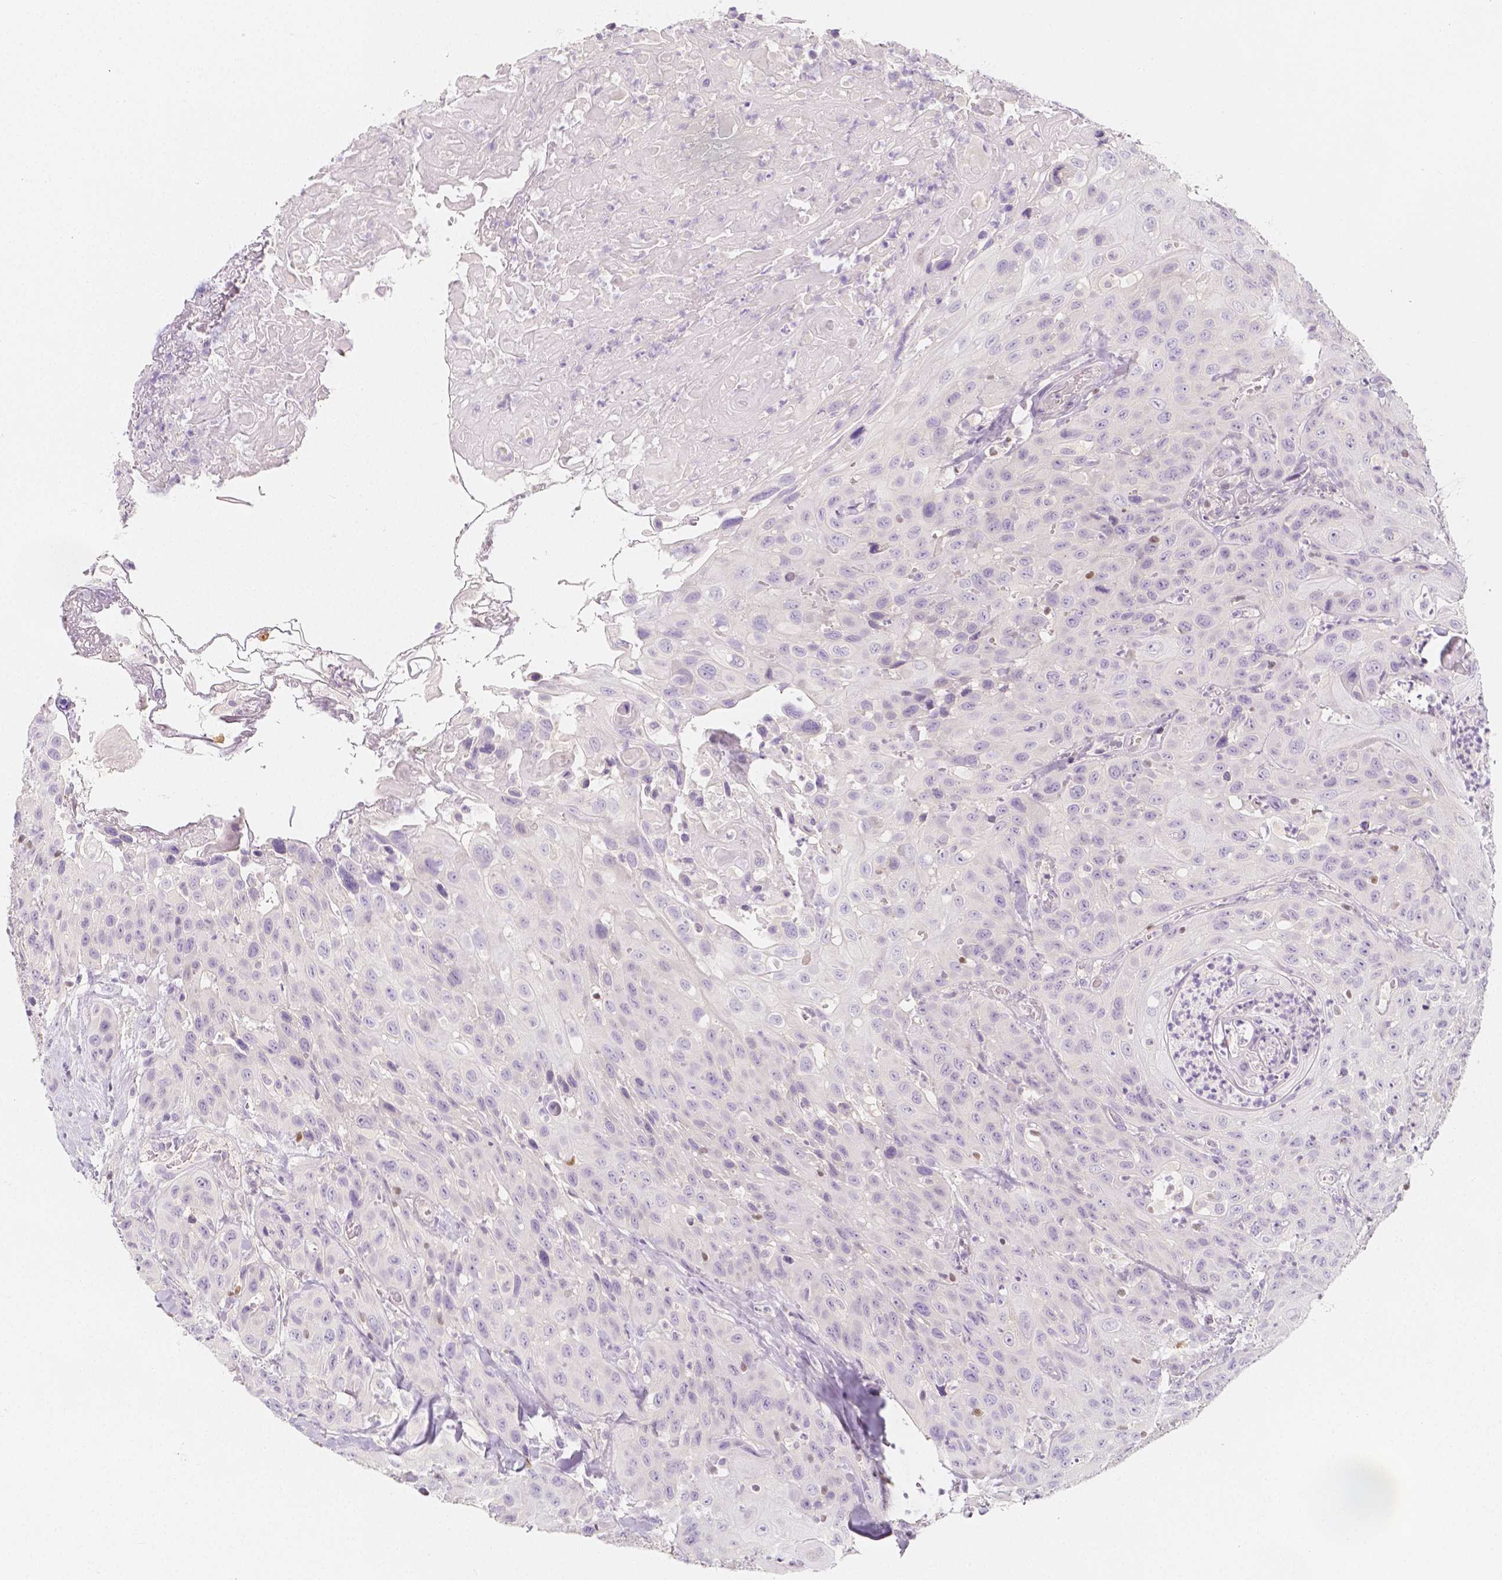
{"staining": {"intensity": "negative", "quantity": "none", "location": "none"}, "tissue": "head and neck cancer", "cell_type": "Tumor cells", "image_type": "cancer", "snomed": [{"axis": "morphology", "description": "Normal tissue, NOS"}, {"axis": "morphology", "description": "Squamous cell carcinoma, NOS"}, {"axis": "topography", "description": "Oral tissue"}, {"axis": "topography", "description": "Tounge, NOS"}, {"axis": "topography", "description": "Head-Neck"}], "caption": "Image shows no significant protein positivity in tumor cells of head and neck cancer.", "gene": "BATF", "patient": {"sex": "male", "age": 62}}